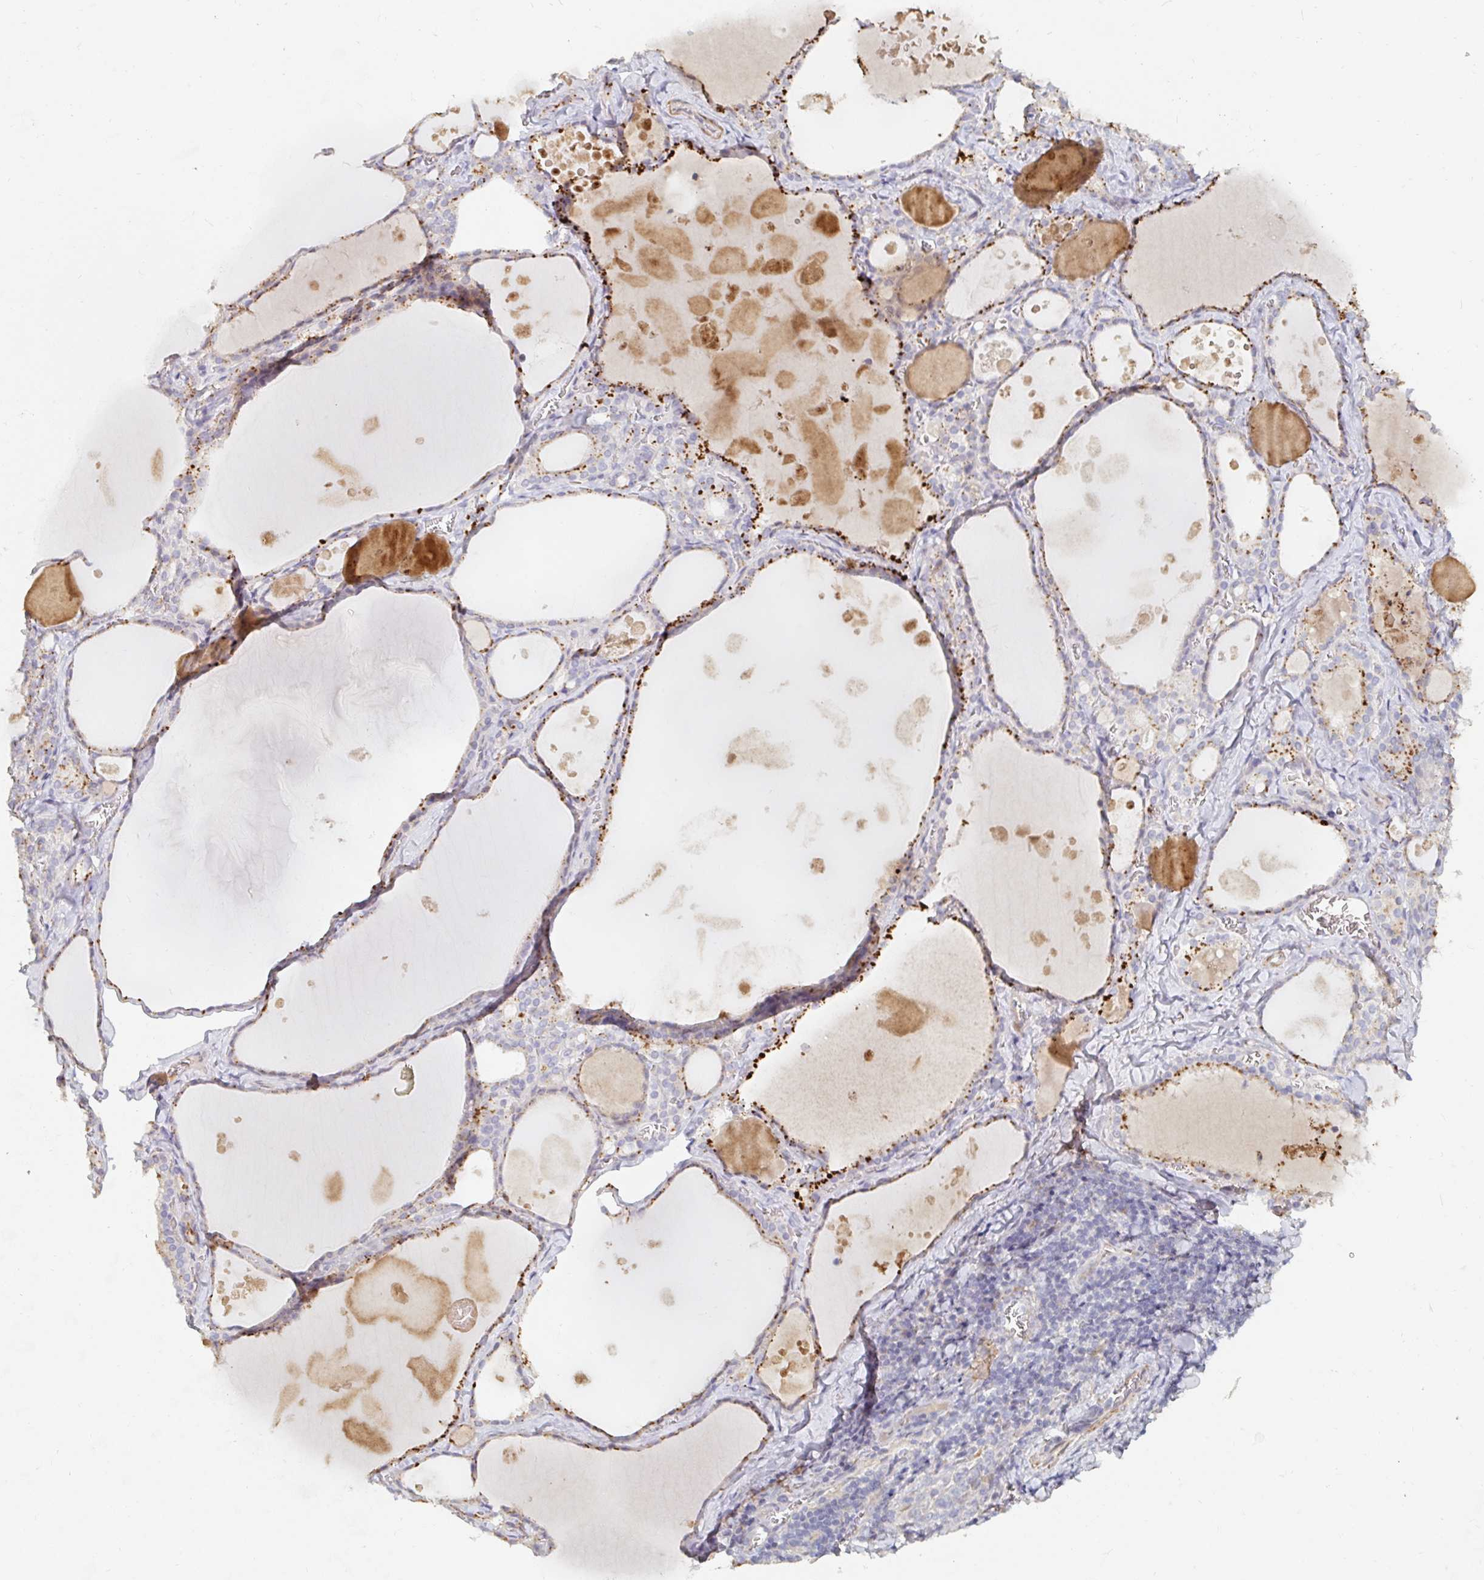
{"staining": {"intensity": "moderate", "quantity": "25%-75%", "location": "cytoplasmic/membranous"}, "tissue": "thyroid gland", "cell_type": "Glandular cells", "image_type": "normal", "snomed": [{"axis": "morphology", "description": "Normal tissue, NOS"}, {"axis": "topography", "description": "Thyroid gland"}], "caption": "Immunohistochemistry (IHC) histopathology image of normal thyroid gland: human thyroid gland stained using IHC demonstrates medium levels of moderate protein expression localized specifically in the cytoplasmic/membranous of glandular cells, appearing as a cytoplasmic/membranous brown color.", "gene": "NME9", "patient": {"sex": "male", "age": 56}}